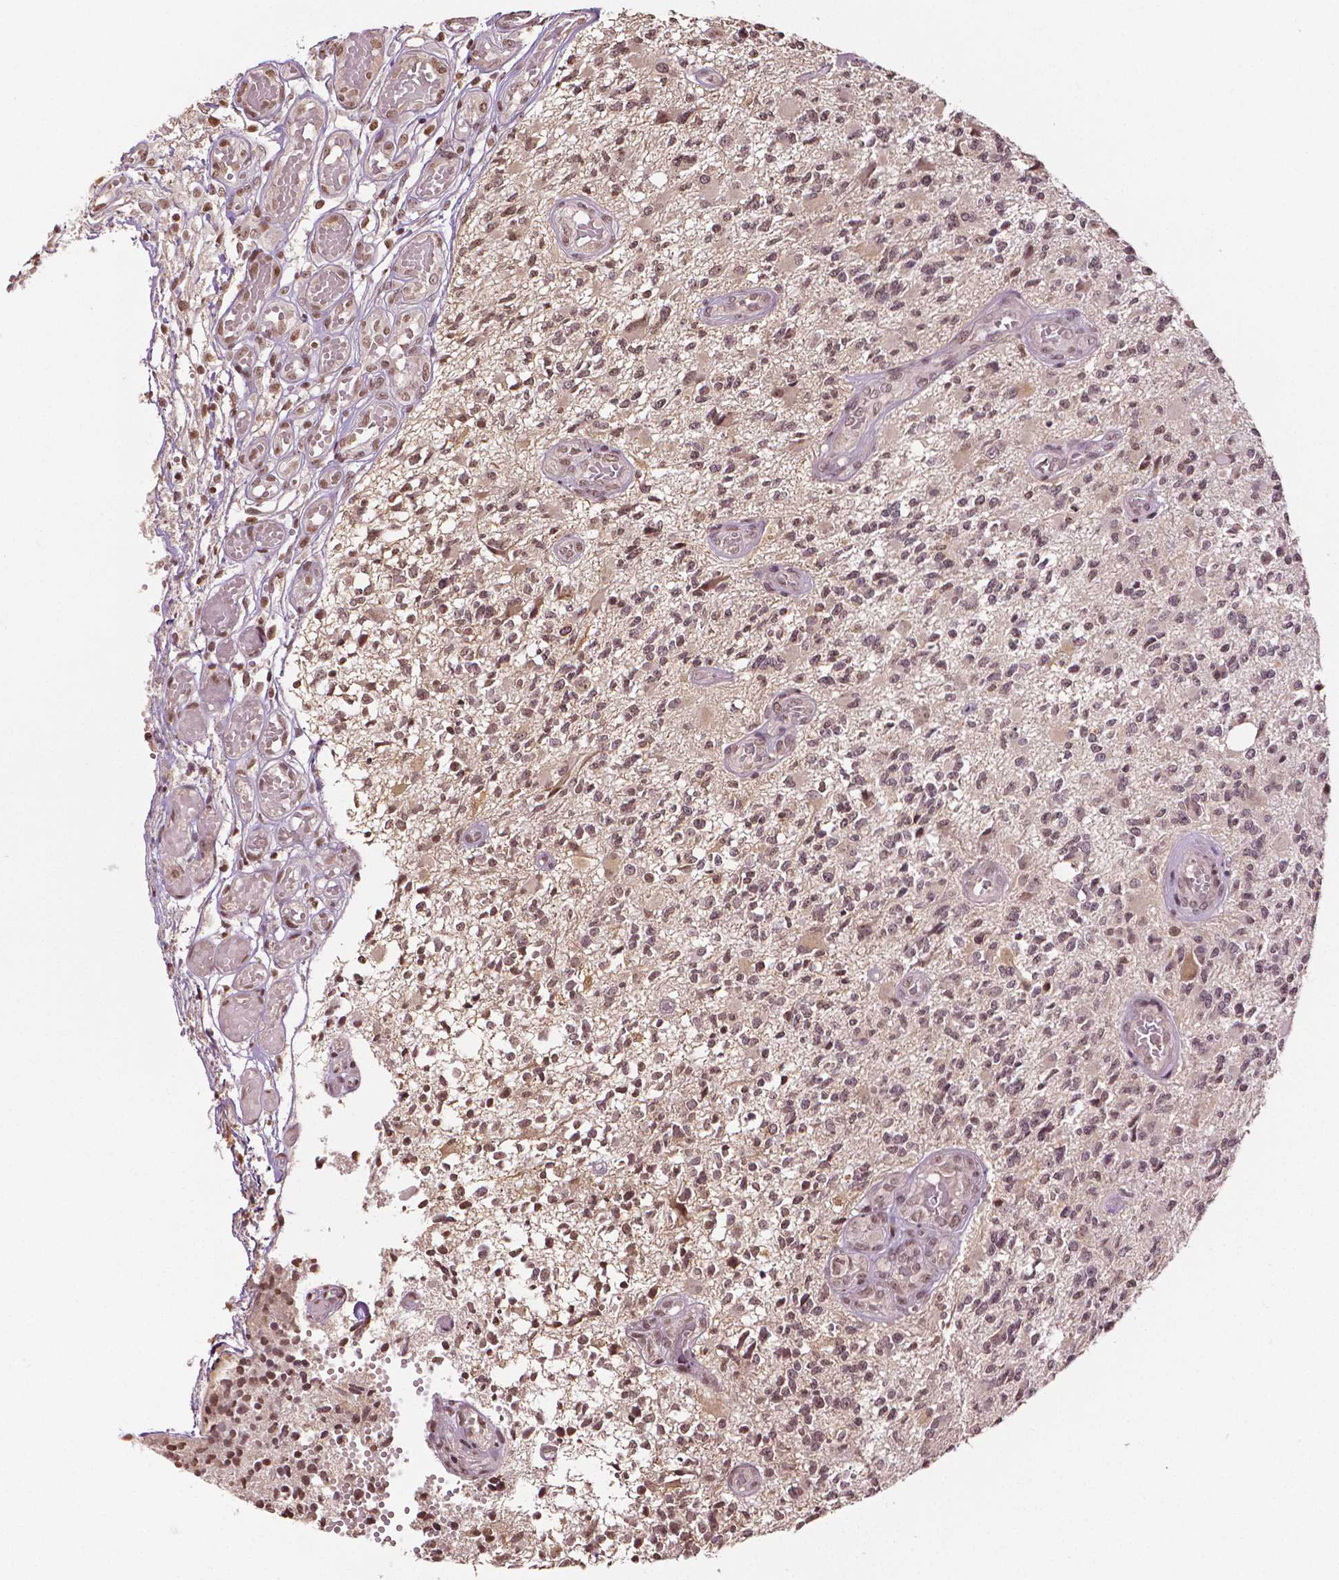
{"staining": {"intensity": "moderate", "quantity": ">75%", "location": "nuclear"}, "tissue": "glioma", "cell_type": "Tumor cells", "image_type": "cancer", "snomed": [{"axis": "morphology", "description": "Glioma, malignant, High grade"}, {"axis": "topography", "description": "Brain"}], "caption": "This image shows immunohistochemistry (IHC) staining of human malignant high-grade glioma, with medium moderate nuclear staining in approximately >75% of tumor cells.", "gene": "DEK", "patient": {"sex": "female", "age": 63}}